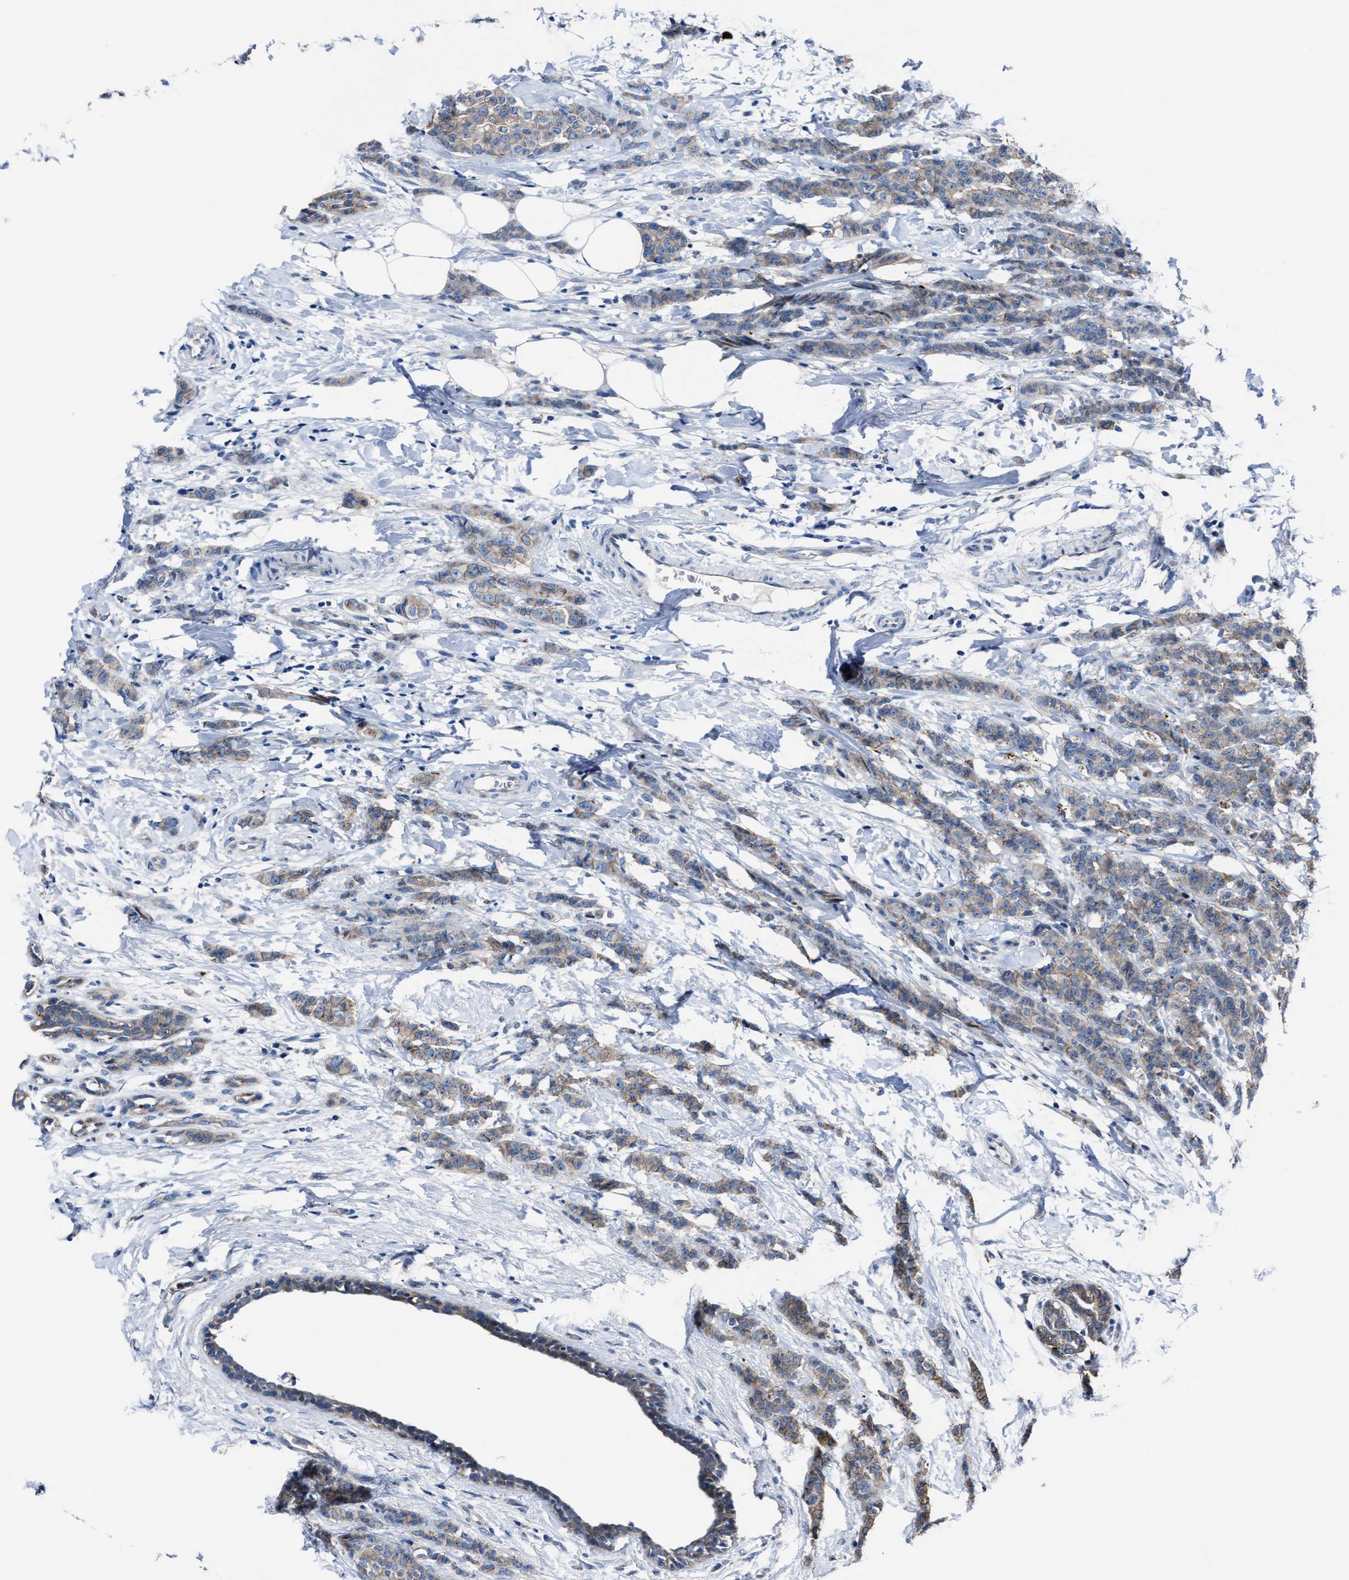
{"staining": {"intensity": "weak", "quantity": ">75%", "location": "cytoplasmic/membranous"}, "tissue": "breast cancer", "cell_type": "Tumor cells", "image_type": "cancer", "snomed": [{"axis": "morphology", "description": "Normal tissue, NOS"}, {"axis": "morphology", "description": "Duct carcinoma"}, {"axis": "topography", "description": "Breast"}], "caption": "Immunohistochemical staining of breast cancer (intraductal carcinoma) demonstrates low levels of weak cytoplasmic/membranous positivity in approximately >75% of tumor cells.", "gene": "GHITM", "patient": {"sex": "female", "age": 40}}